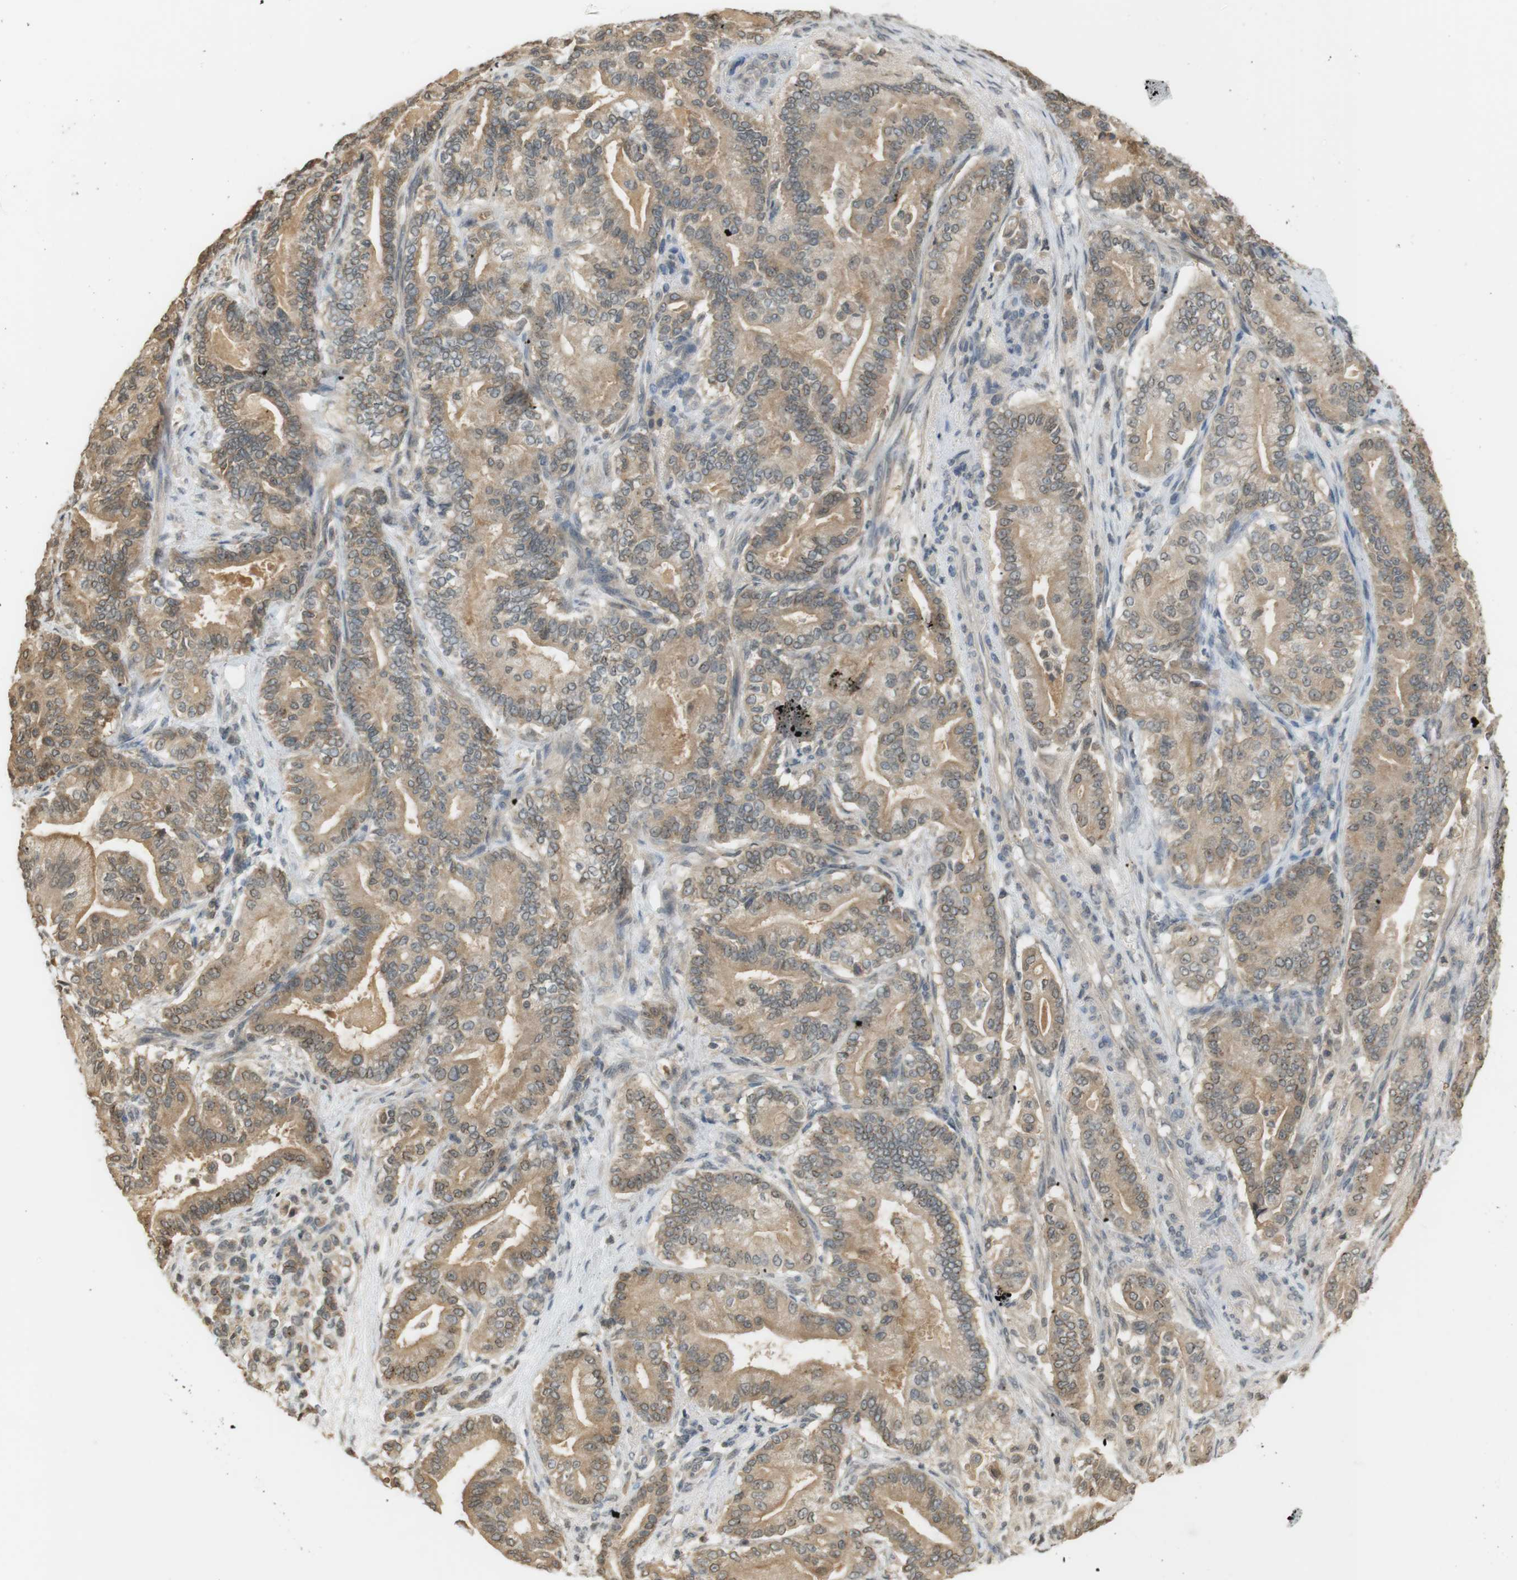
{"staining": {"intensity": "moderate", "quantity": ">75%", "location": "cytoplasmic/membranous"}, "tissue": "pancreatic cancer", "cell_type": "Tumor cells", "image_type": "cancer", "snomed": [{"axis": "morphology", "description": "Normal tissue, NOS"}, {"axis": "morphology", "description": "Adenocarcinoma, NOS"}, {"axis": "topography", "description": "Pancreas"}], "caption": "A micrograph of adenocarcinoma (pancreatic) stained for a protein reveals moderate cytoplasmic/membranous brown staining in tumor cells.", "gene": "SRR", "patient": {"sex": "male", "age": 63}}